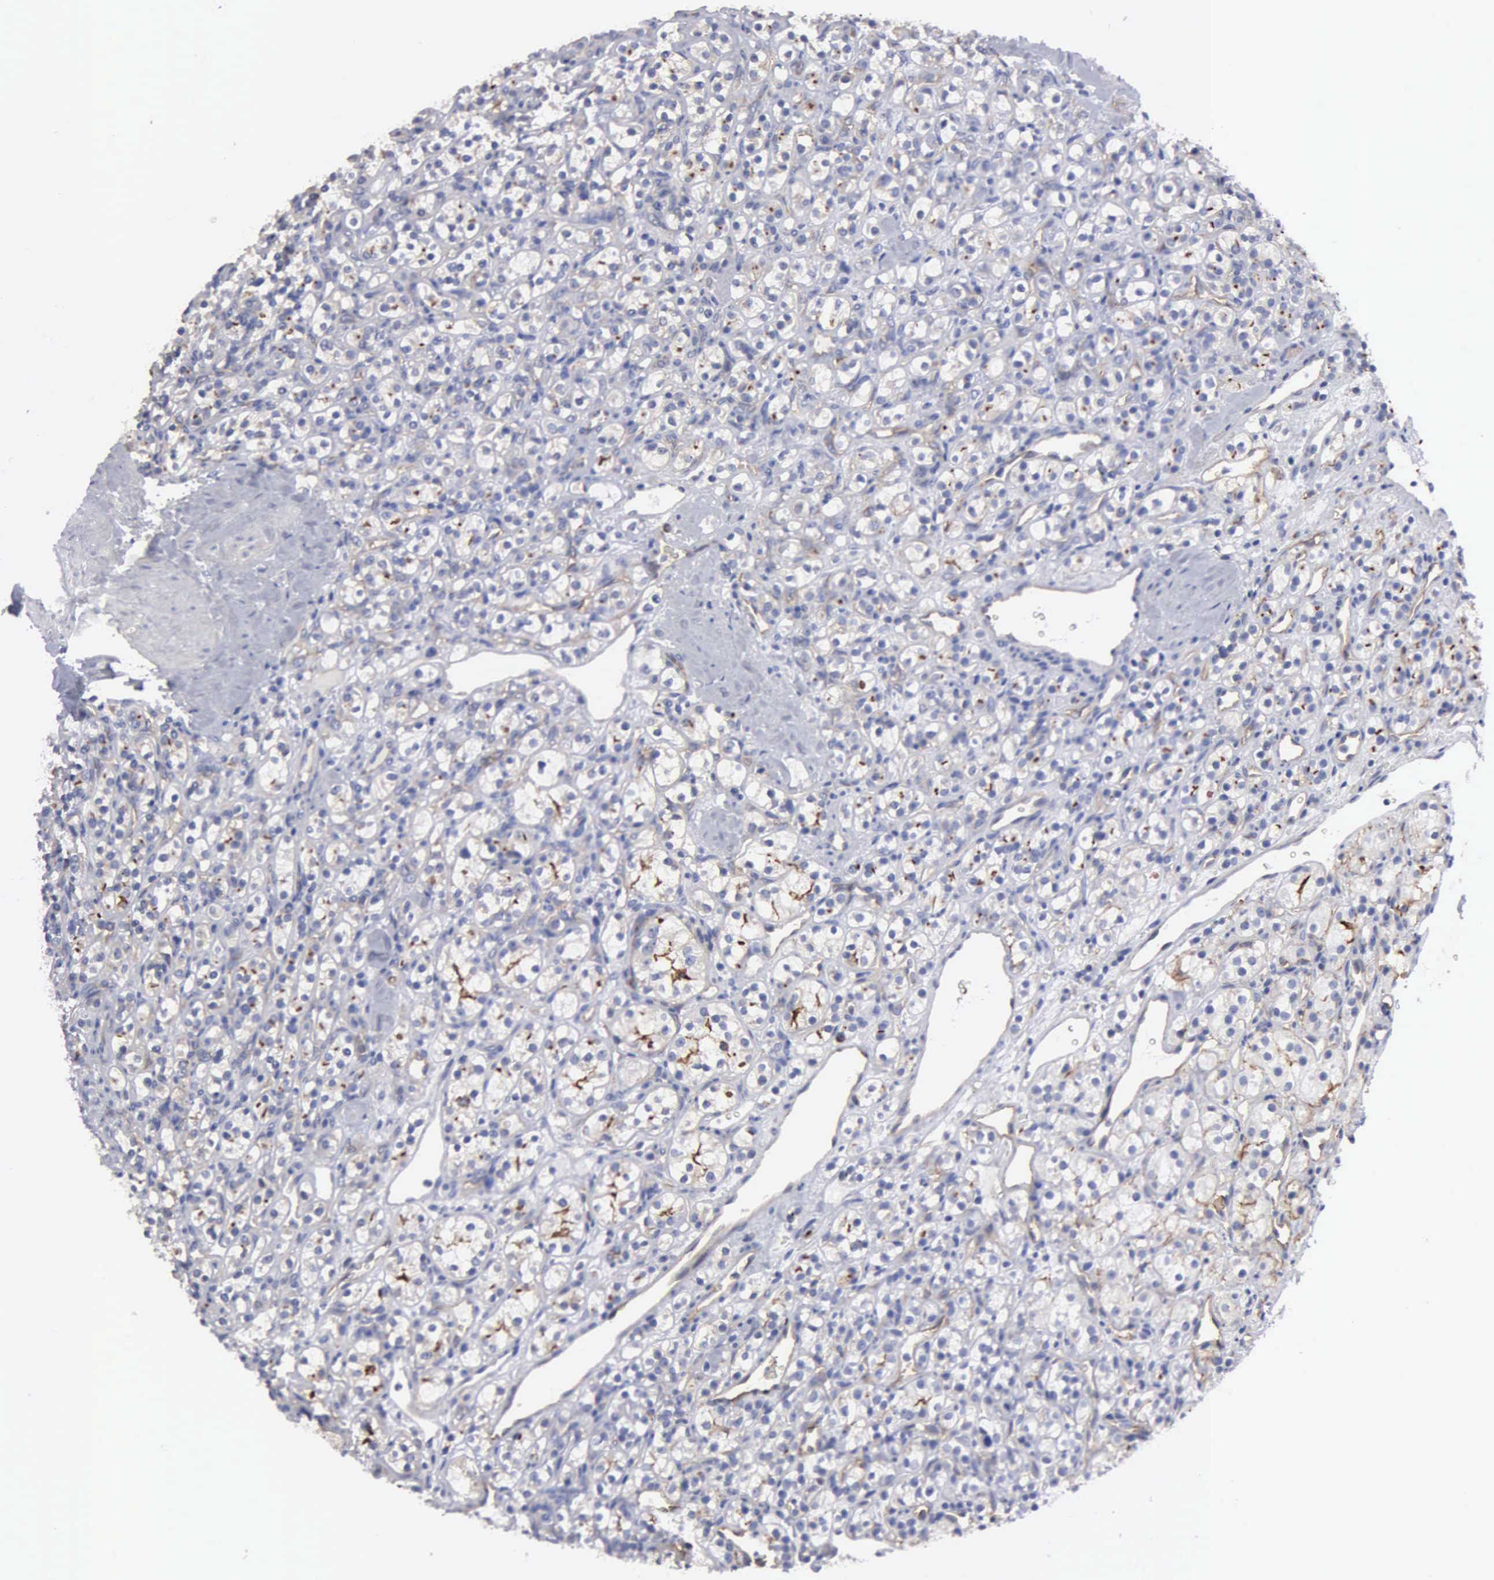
{"staining": {"intensity": "weak", "quantity": "25%-75%", "location": "cytoplasmic/membranous"}, "tissue": "renal cancer", "cell_type": "Tumor cells", "image_type": "cancer", "snomed": [{"axis": "morphology", "description": "Adenocarcinoma, NOS"}, {"axis": "topography", "description": "Kidney"}], "caption": "Adenocarcinoma (renal) was stained to show a protein in brown. There is low levels of weak cytoplasmic/membranous expression in about 25%-75% of tumor cells. The staining was performed using DAB to visualize the protein expression in brown, while the nuclei were stained in blue with hematoxylin (Magnification: 20x).", "gene": "RDX", "patient": {"sex": "male", "age": 77}}